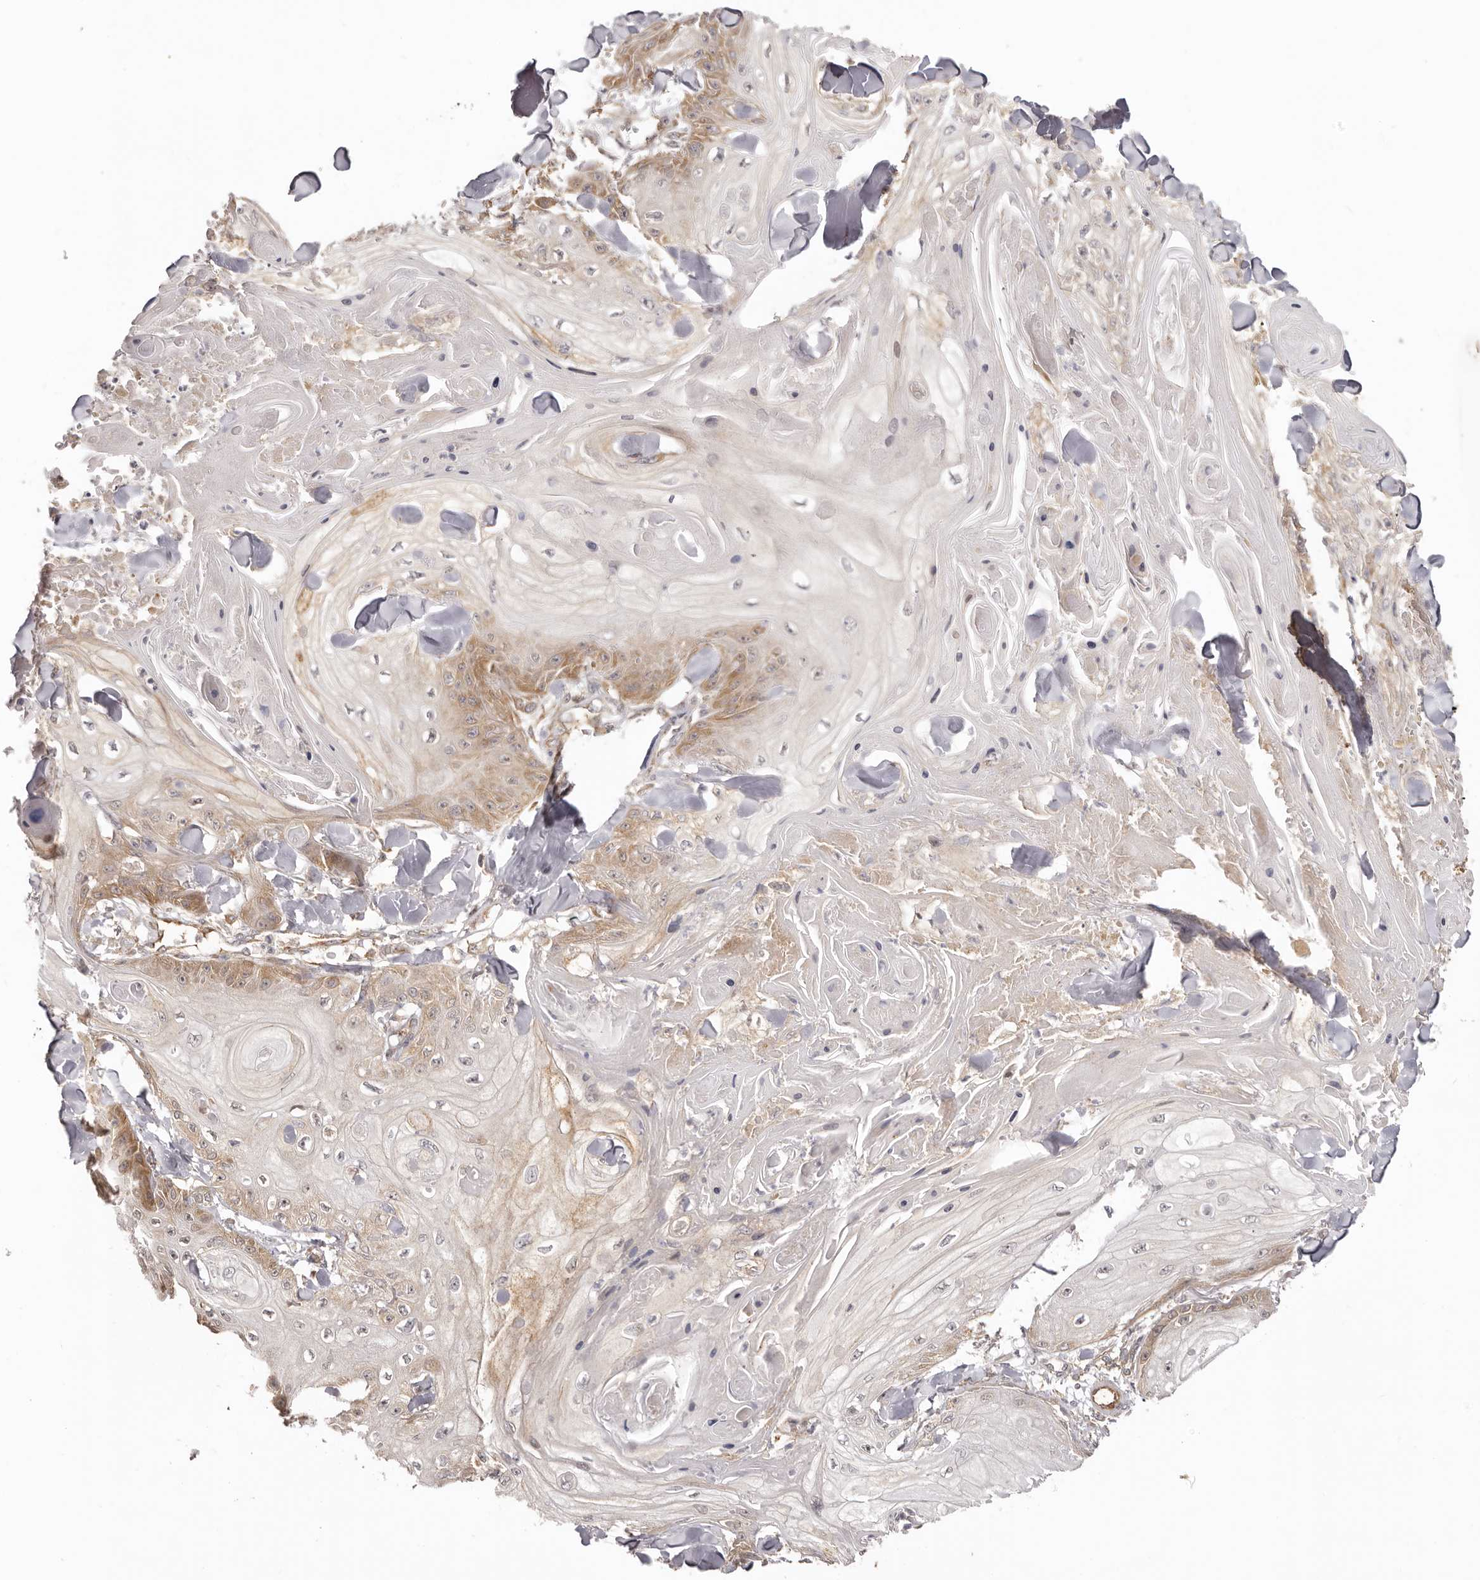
{"staining": {"intensity": "moderate", "quantity": "25%-75%", "location": "cytoplasmic/membranous"}, "tissue": "skin cancer", "cell_type": "Tumor cells", "image_type": "cancer", "snomed": [{"axis": "morphology", "description": "Squamous cell carcinoma, NOS"}, {"axis": "topography", "description": "Skin"}], "caption": "There is medium levels of moderate cytoplasmic/membranous staining in tumor cells of squamous cell carcinoma (skin), as demonstrated by immunohistochemical staining (brown color).", "gene": "EEF1E1", "patient": {"sex": "male", "age": 74}}